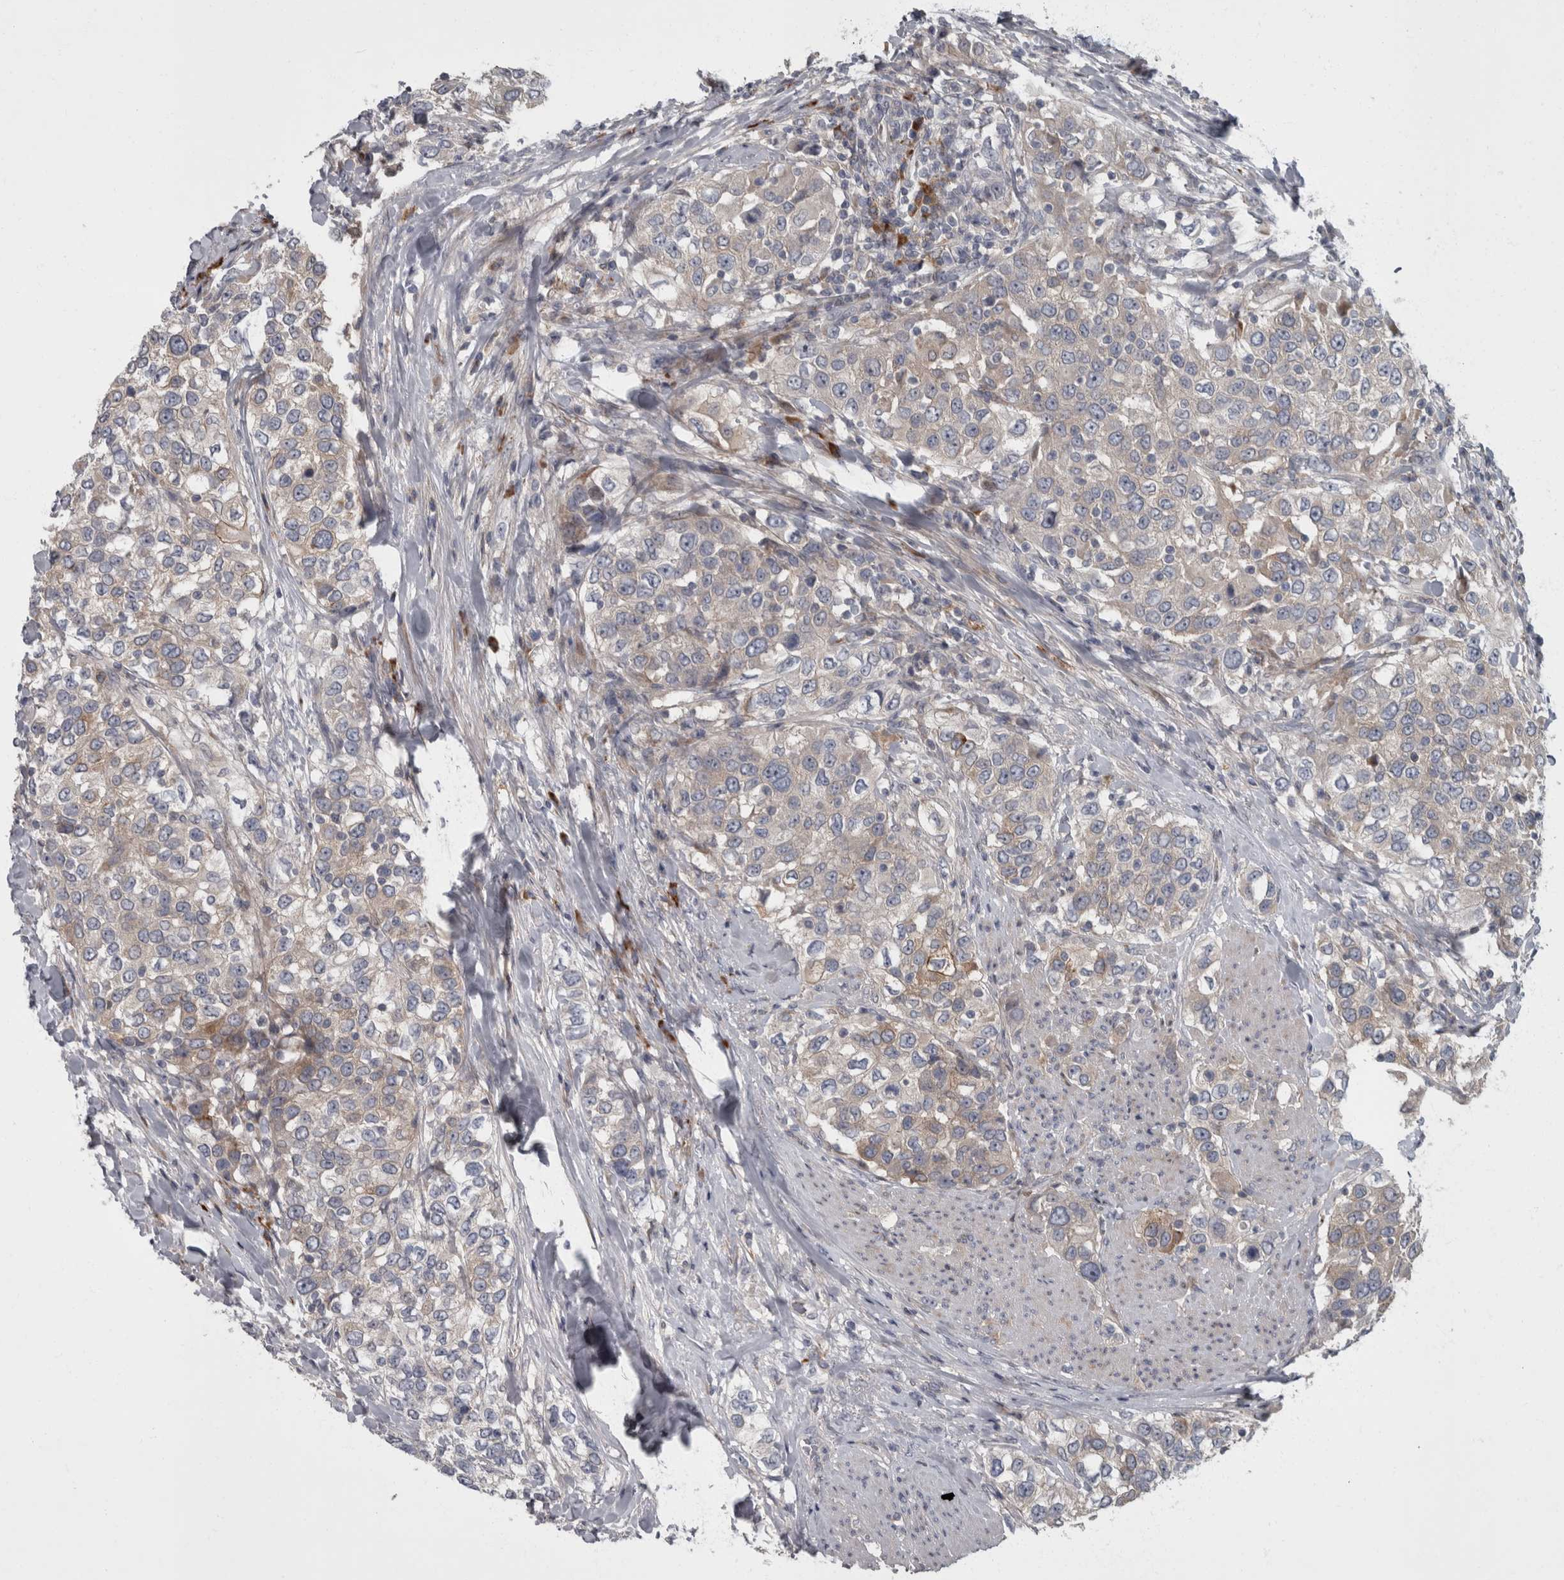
{"staining": {"intensity": "negative", "quantity": "none", "location": "none"}, "tissue": "urothelial cancer", "cell_type": "Tumor cells", "image_type": "cancer", "snomed": [{"axis": "morphology", "description": "Urothelial carcinoma, High grade"}, {"axis": "topography", "description": "Urinary bladder"}], "caption": "IHC image of neoplastic tissue: urothelial carcinoma (high-grade) stained with DAB displays no significant protein staining in tumor cells.", "gene": "CDC42BPG", "patient": {"sex": "female", "age": 80}}